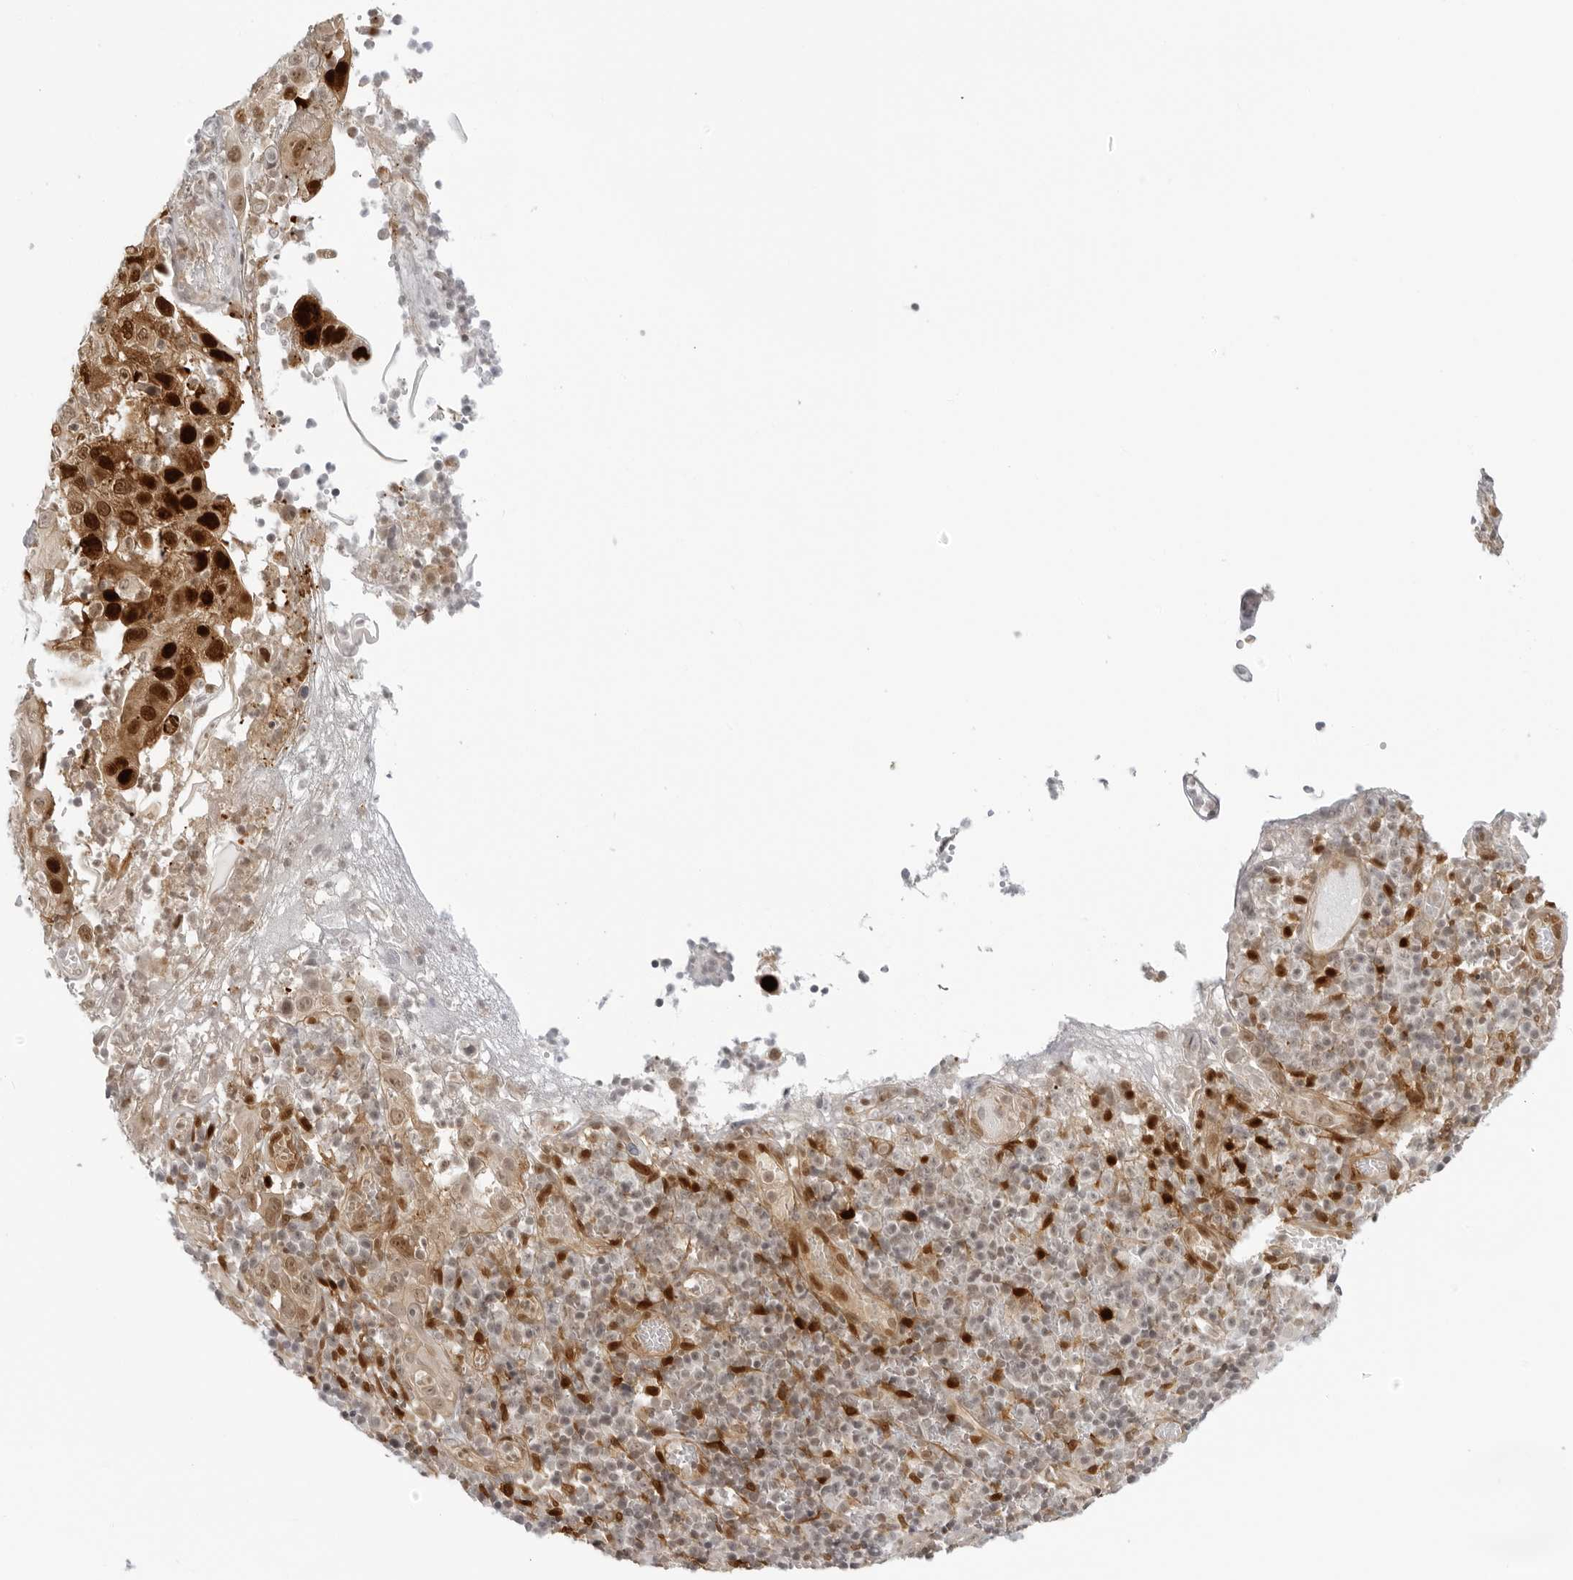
{"staining": {"intensity": "strong", "quantity": "25%-75%", "location": "cytoplasmic/membranous,nuclear"}, "tissue": "cervical cancer", "cell_type": "Tumor cells", "image_type": "cancer", "snomed": [{"axis": "morphology", "description": "Squamous cell carcinoma, NOS"}, {"axis": "topography", "description": "Cervix"}], "caption": "The photomicrograph reveals immunohistochemical staining of cervical cancer. There is strong cytoplasmic/membranous and nuclear staining is present in about 25%-75% of tumor cells. Using DAB (brown) and hematoxylin (blue) stains, captured at high magnification using brightfield microscopy.", "gene": "SUGCT", "patient": {"sex": "female", "age": 46}}